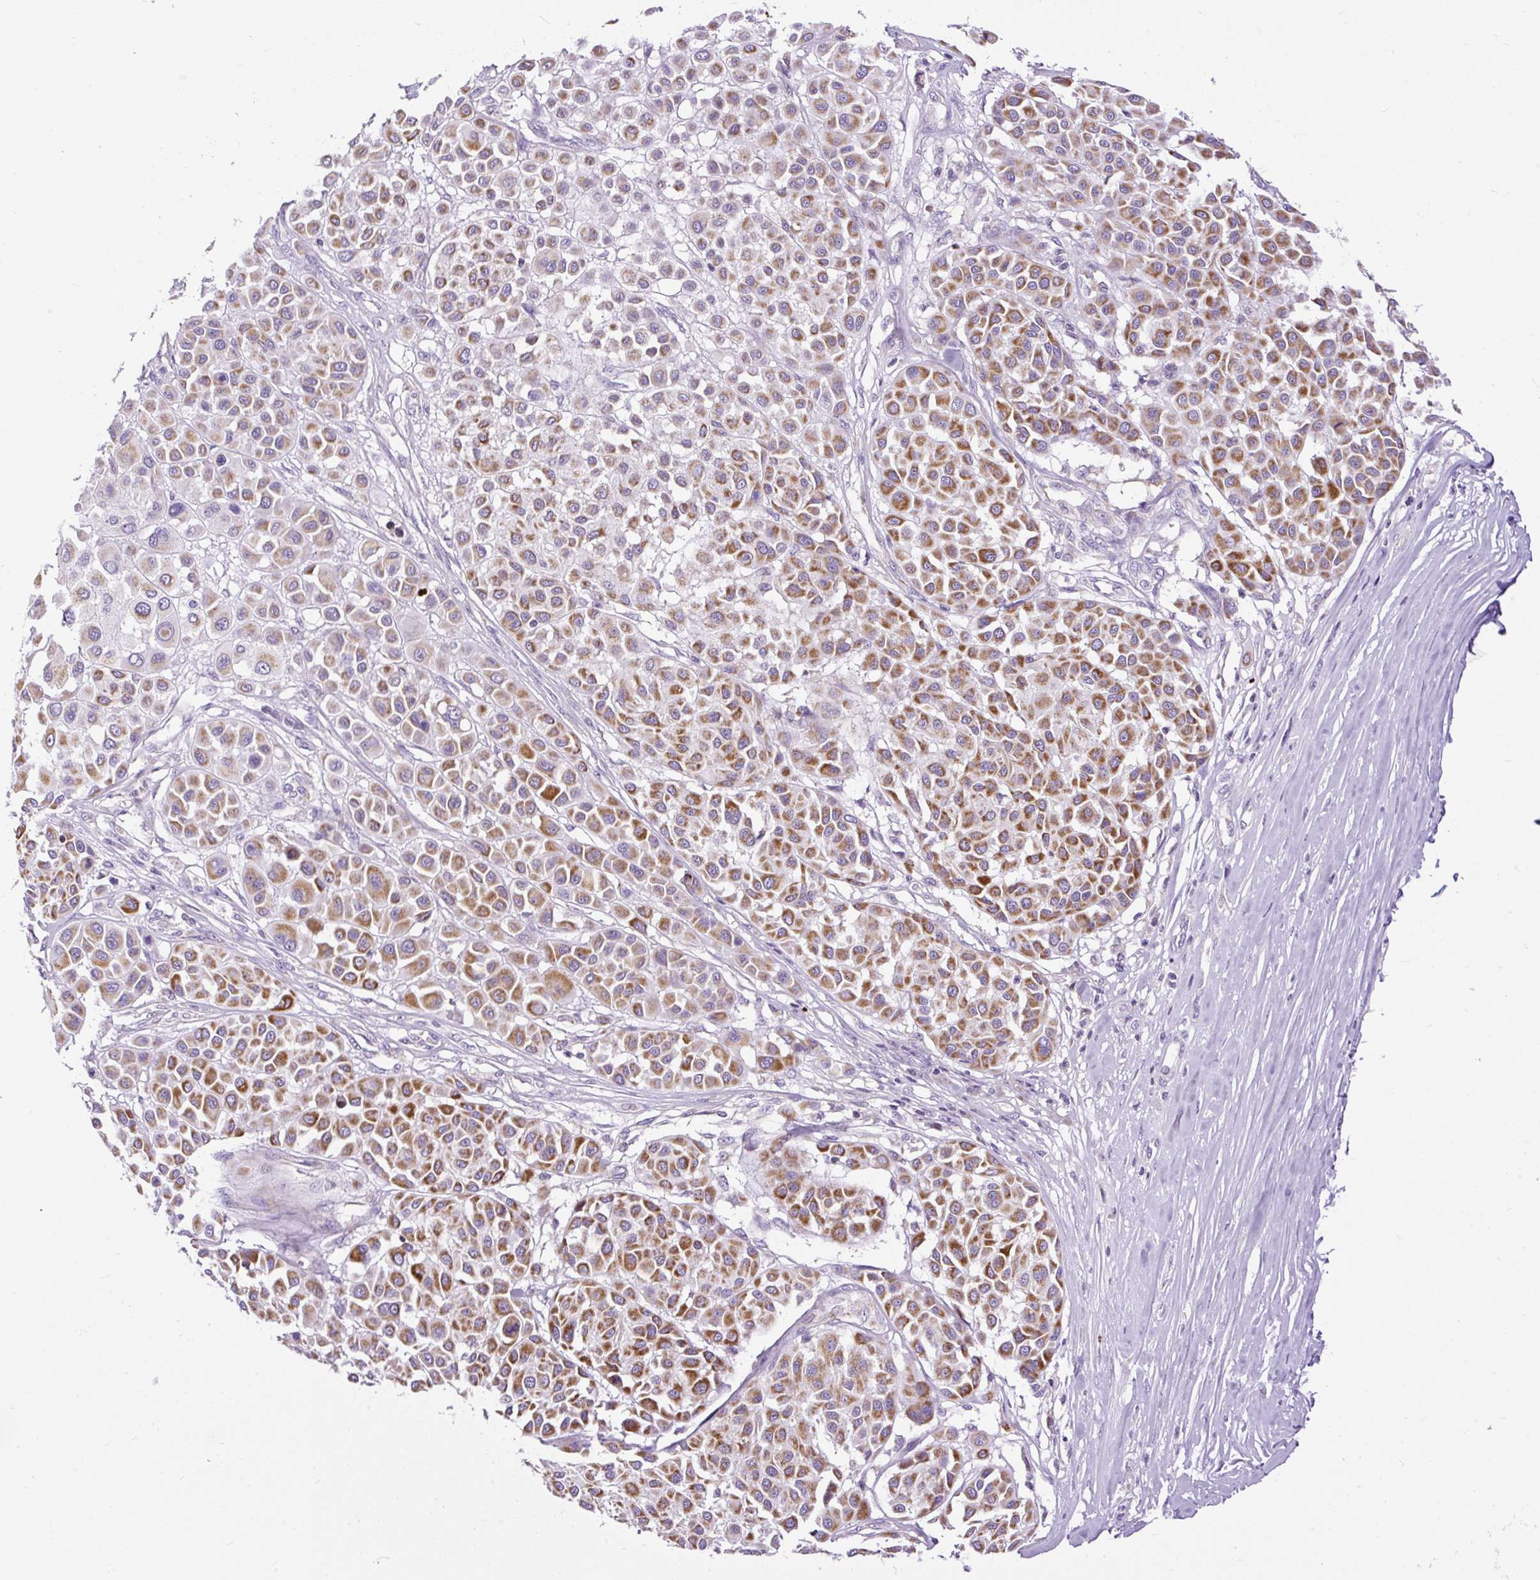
{"staining": {"intensity": "moderate", "quantity": ">75%", "location": "cytoplasmic/membranous"}, "tissue": "melanoma", "cell_type": "Tumor cells", "image_type": "cancer", "snomed": [{"axis": "morphology", "description": "Malignant melanoma, Metastatic site"}, {"axis": "topography", "description": "Soft tissue"}], "caption": "This histopathology image exhibits malignant melanoma (metastatic site) stained with IHC to label a protein in brown. The cytoplasmic/membranous of tumor cells show moderate positivity for the protein. Nuclei are counter-stained blue.", "gene": "FMC1", "patient": {"sex": "male", "age": 41}}